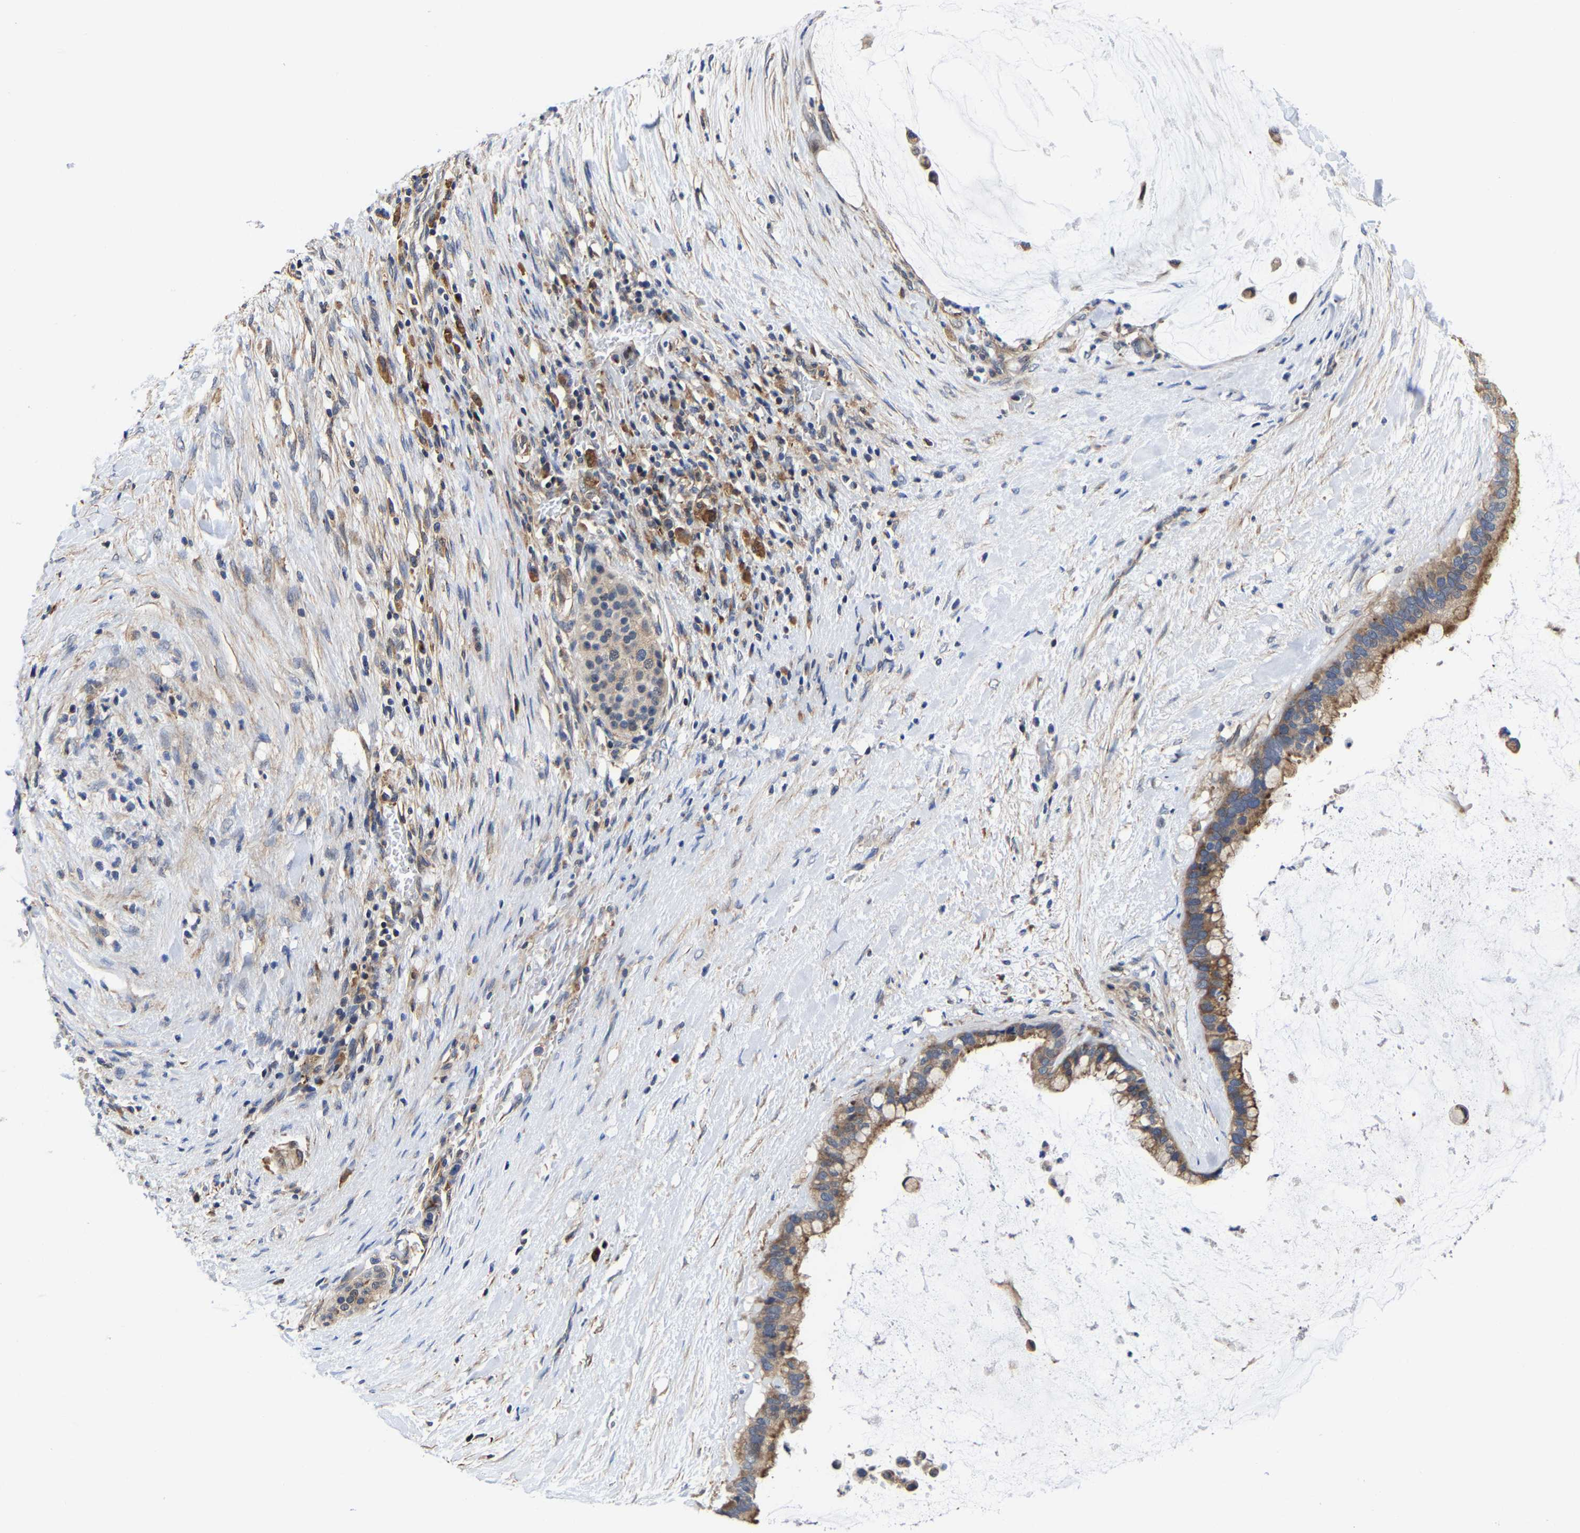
{"staining": {"intensity": "moderate", "quantity": ">75%", "location": "cytoplasmic/membranous"}, "tissue": "pancreatic cancer", "cell_type": "Tumor cells", "image_type": "cancer", "snomed": [{"axis": "morphology", "description": "Adenocarcinoma, NOS"}, {"axis": "topography", "description": "Pancreas"}], "caption": "Immunohistochemistry staining of pancreatic cancer (adenocarcinoma), which demonstrates medium levels of moderate cytoplasmic/membranous expression in approximately >75% of tumor cells indicating moderate cytoplasmic/membranous protein staining. The staining was performed using DAB (3,3'-diaminobenzidine) (brown) for protein detection and nuclei were counterstained in hematoxylin (blue).", "gene": "PFKFB3", "patient": {"sex": "male", "age": 41}}